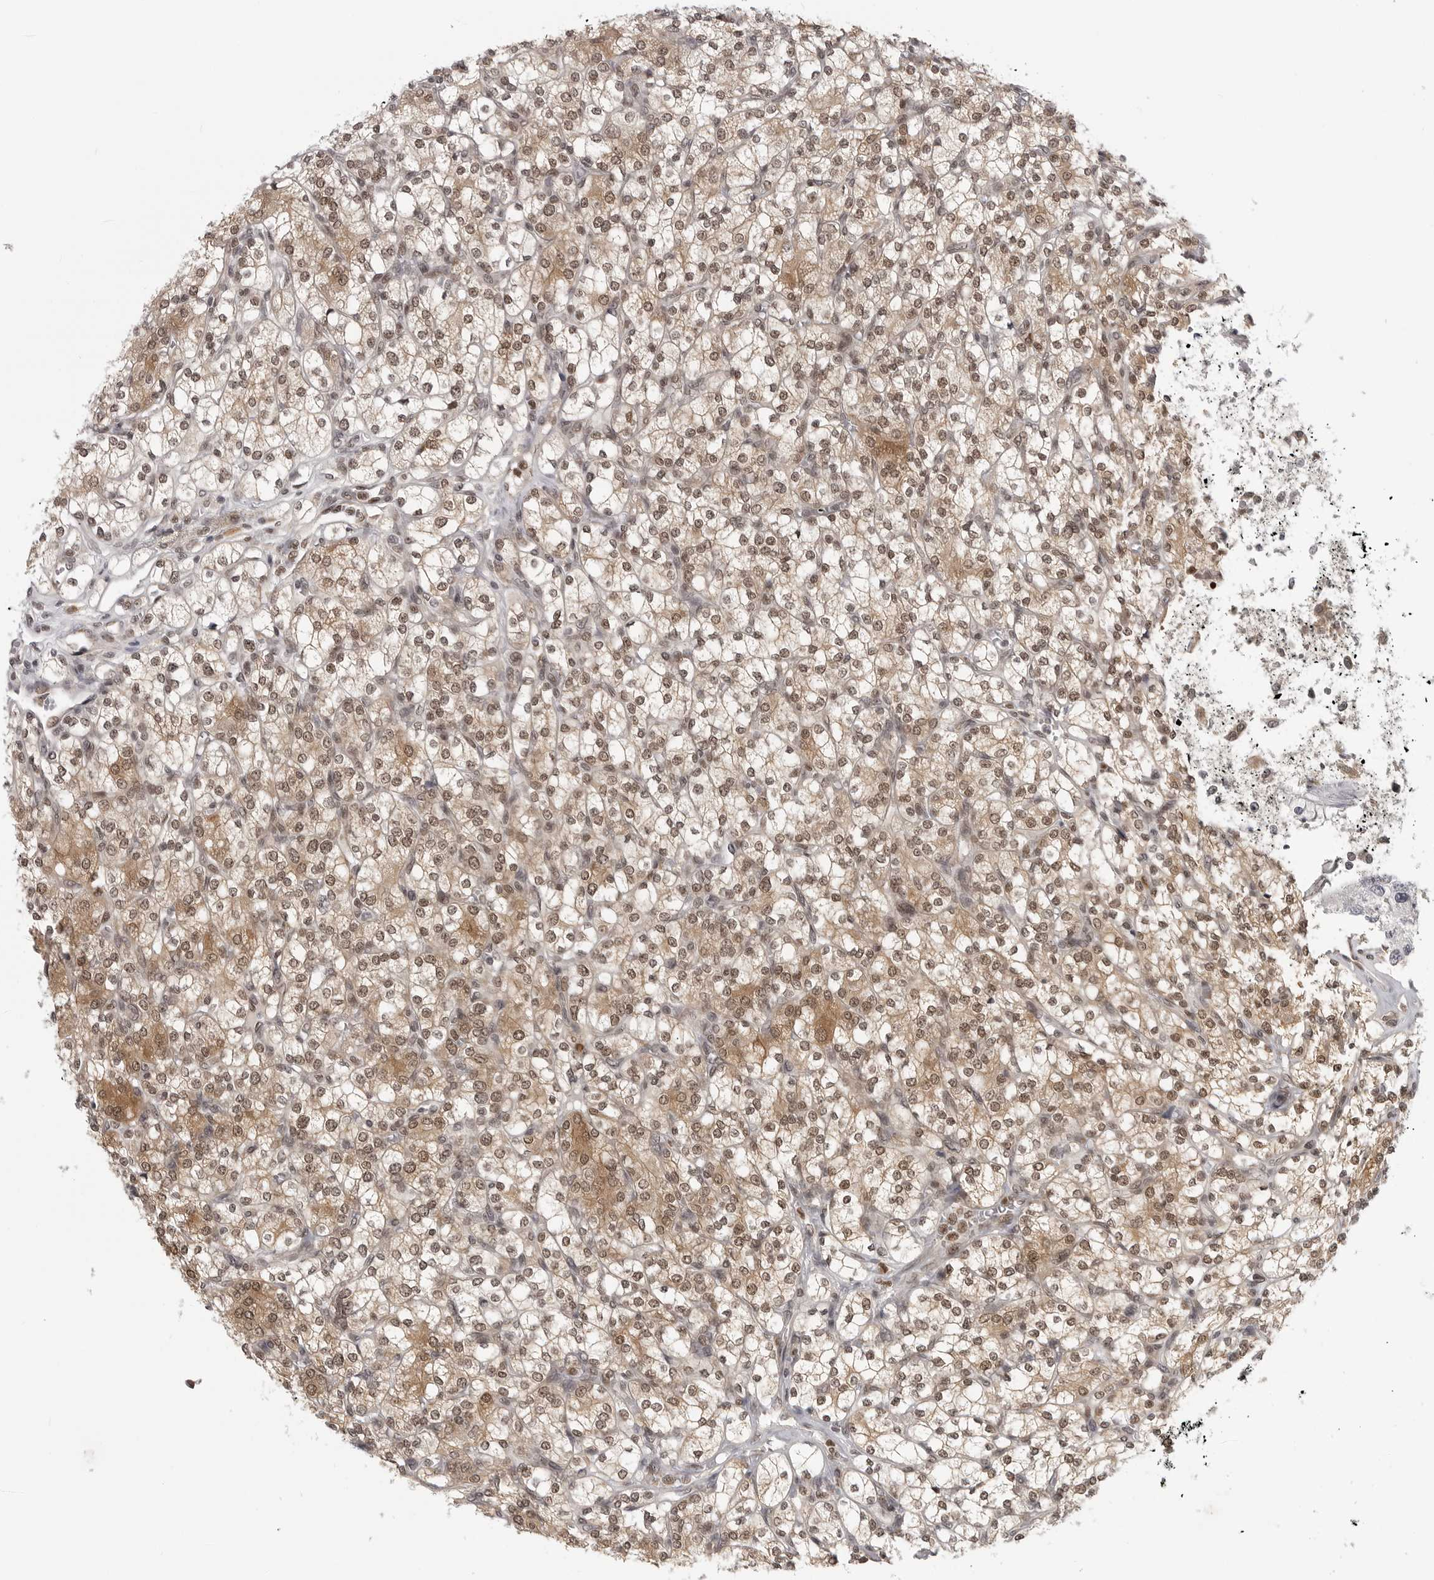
{"staining": {"intensity": "moderate", "quantity": "25%-75%", "location": "cytoplasmic/membranous,nuclear"}, "tissue": "renal cancer", "cell_type": "Tumor cells", "image_type": "cancer", "snomed": [{"axis": "morphology", "description": "Adenocarcinoma, NOS"}, {"axis": "topography", "description": "Kidney"}], "caption": "DAB immunohistochemical staining of human renal cancer demonstrates moderate cytoplasmic/membranous and nuclear protein expression in about 25%-75% of tumor cells.", "gene": "PRDM10", "patient": {"sex": "male", "age": 77}}